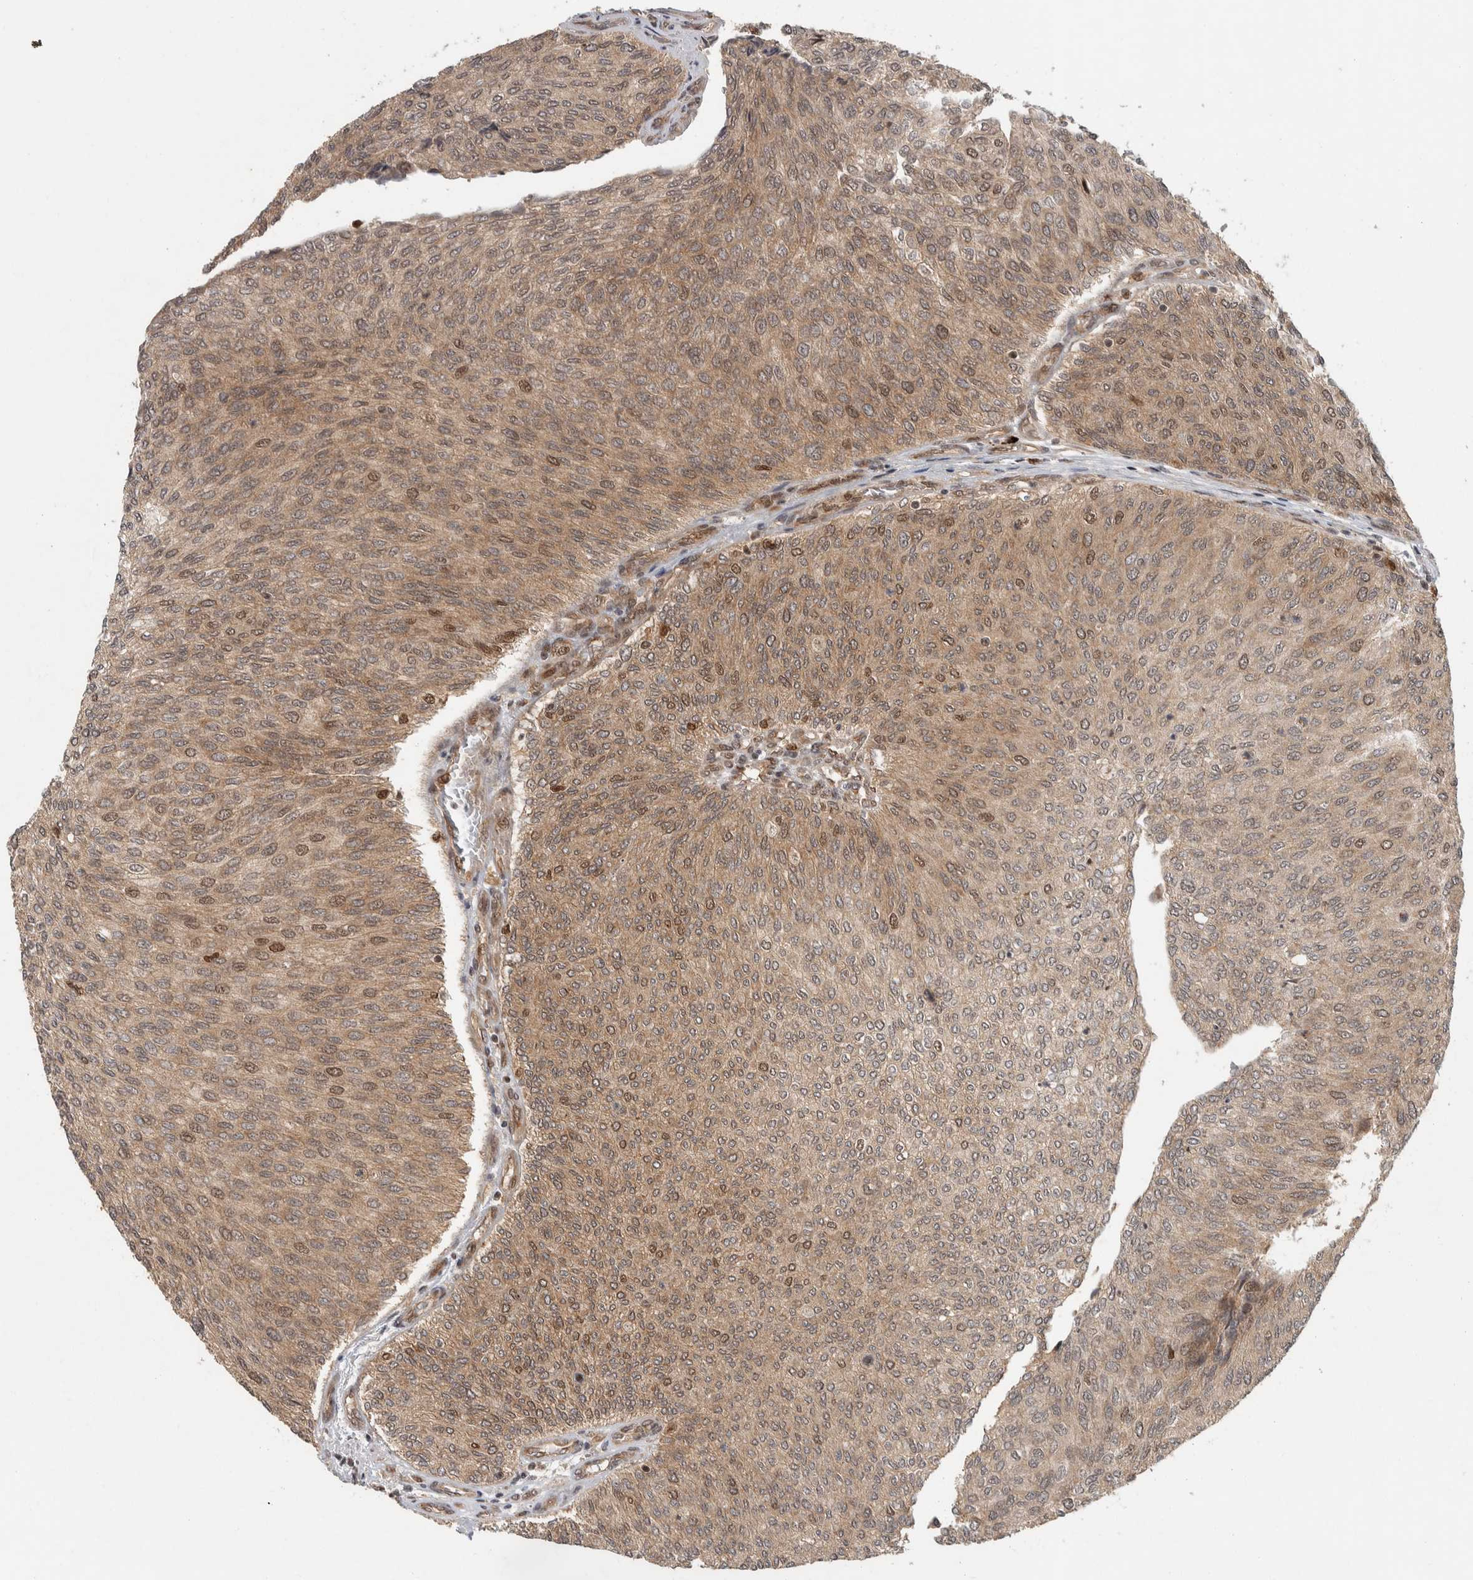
{"staining": {"intensity": "weak", "quantity": ">75%", "location": "cytoplasmic/membranous,nuclear"}, "tissue": "urothelial cancer", "cell_type": "Tumor cells", "image_type": "cancer", "snomed": [{"axis": "morphology", "description": "Urothelial carcinoma, Low grade"}, {"axis": "topography", "description": "Urinary bladder"}], "caption": "High-magnification brightfield microscopy of low-grade urothelial carcinoma stained with DAB (brown) and counterstained with hematoxylin (blue). tumor cells exhibit weak cytoplasmic/membranous and nuclear expression is present in approximately>75% of cells.", "gene": "RPS6KA4", "patient": {"sex": "female", "age": 79}}